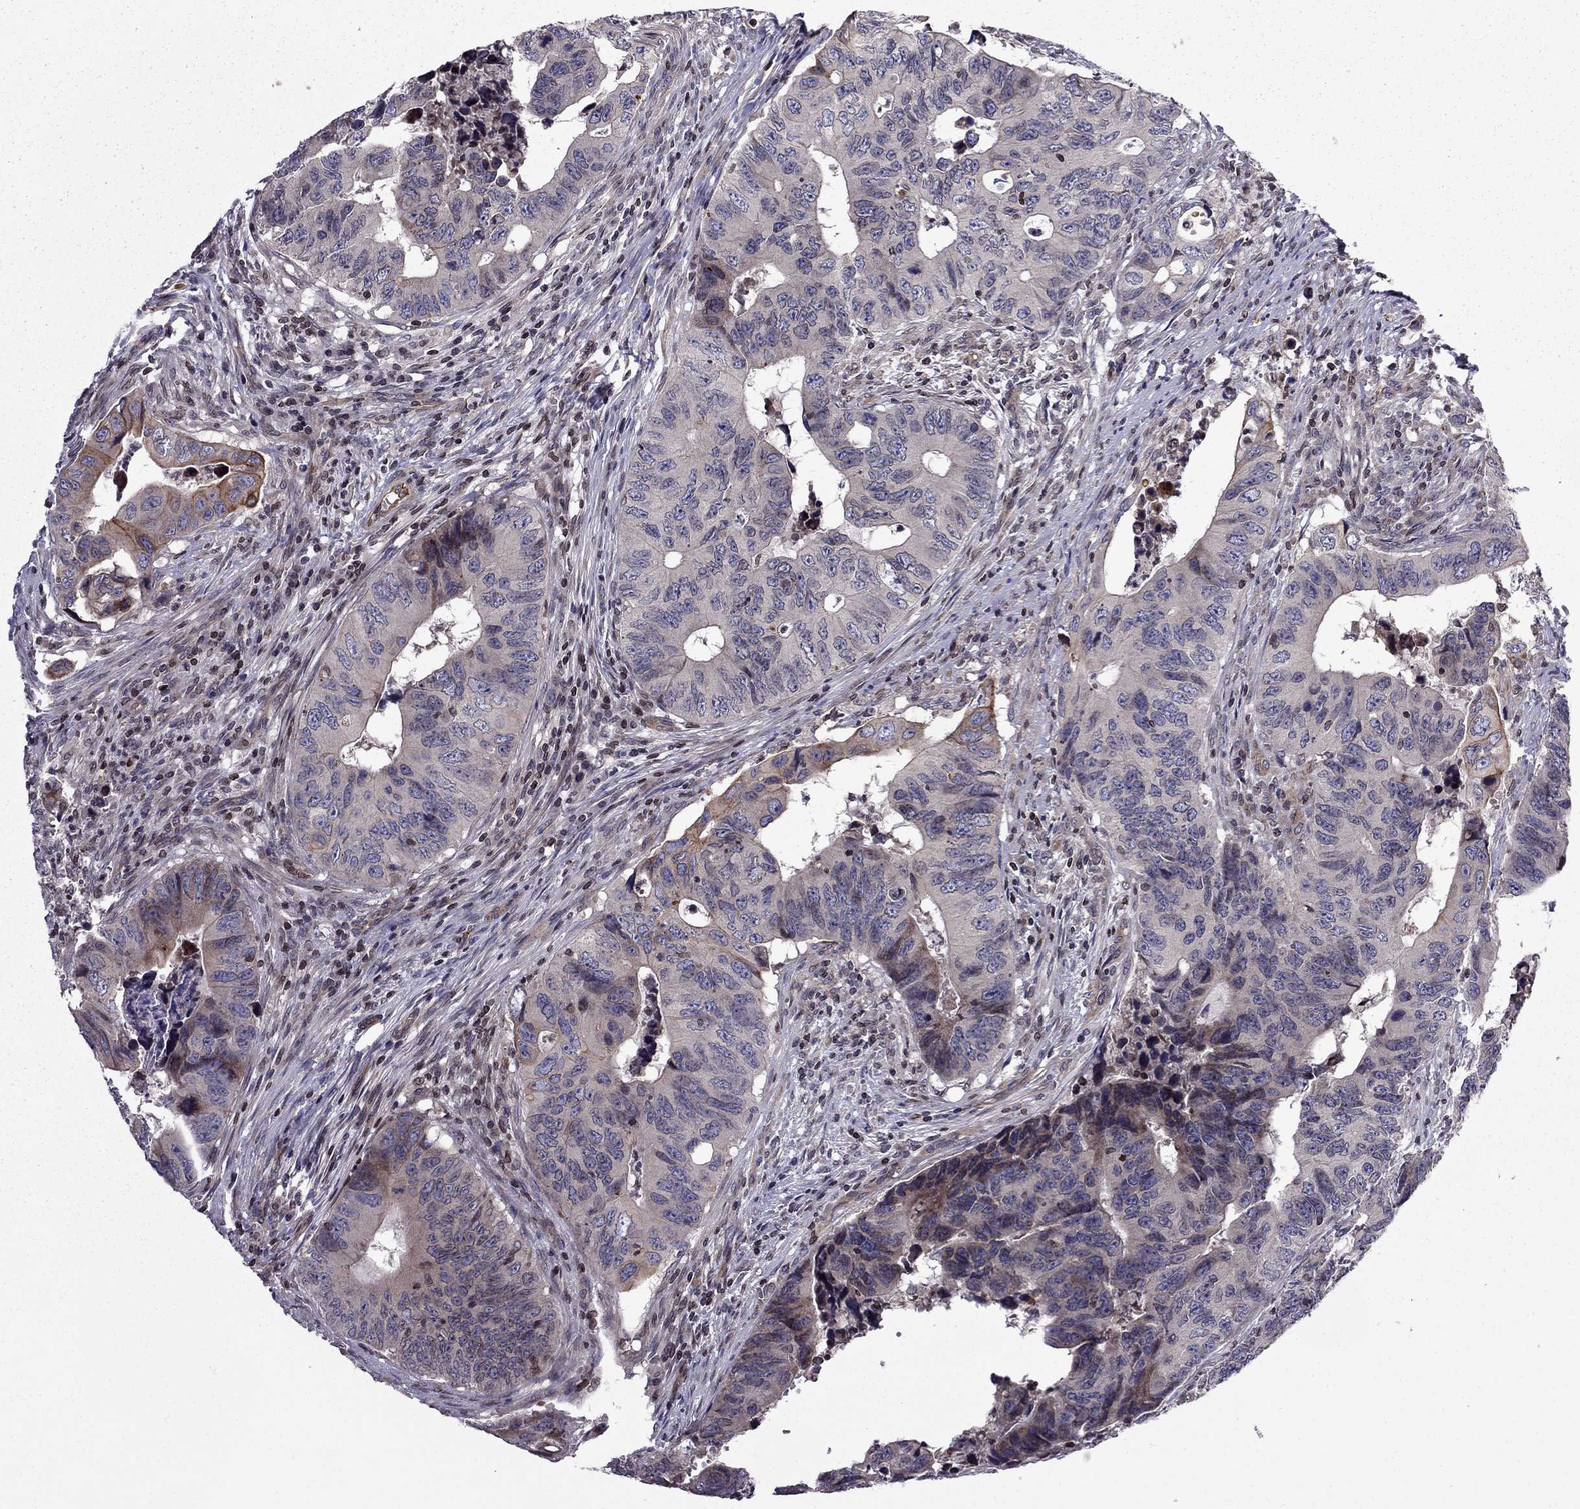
{"staining": {"intensity": "moderate", "quantity": "<25%", "location": "cytoplasmic/membranous"}, "tissue": "colorectal cancer", "cell_type": "Tumor cells", "image_type": "cancer", "snomed": [{"axis": "morphology", "description": "Adenocarcinoma, NOS"}, {"axis": "topography", "description": "Colon"}], "caption": "The immunohistochemical stain shows moderate cytoplasmic/membranous positivity in tumor cells of adenocarcinoma (colorectal) tissue.", "gene": "CDC42BPA", "patient": {"sex": "female", "age": 82}}